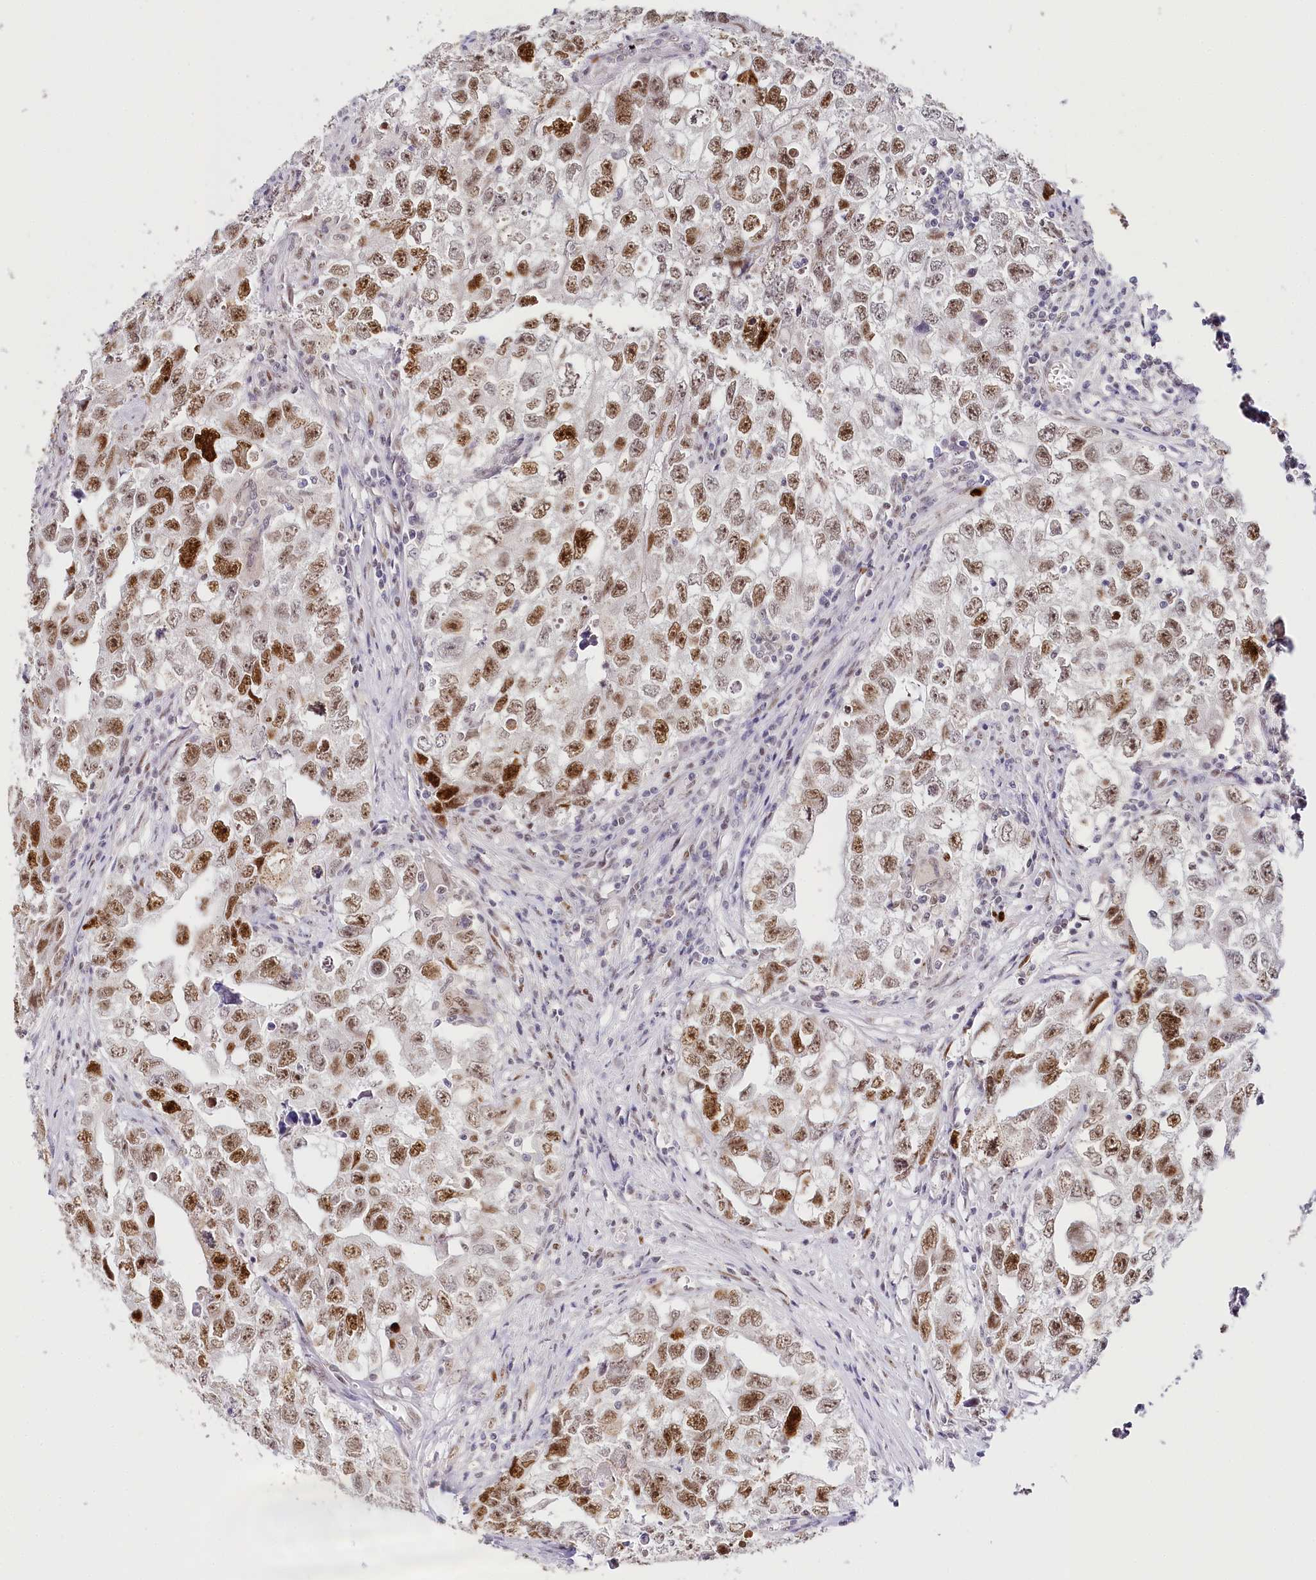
{"staining": {"intensity": "moderate", "quantity": ">75%", "location": "nuclear"}, "tissue": "testis cancer", "cell_type": "Tumor cells", "image_type": "cancer", "snomed": [{"axis": "morphology", "description": "Seminoma, NOS"}, {"axis": "morphology", "description": "Carcinoma, Embryonal, NOS"}, {"axis": "topography", "description": "Testis"}], "caption": "Immunohistochemistry of human testis cancer (embryonal carcinoma) displays medium levels of moderate nuclear staining in approximately >75% of tumor cells. Using DAB (3,3'-diaminobenzidine) (brown) and hematoxylin (blue) stains, captured at high magnification using brightfield microscopy.", "gene": "TP53", "patient": {"sex": "male", "age": 43}}